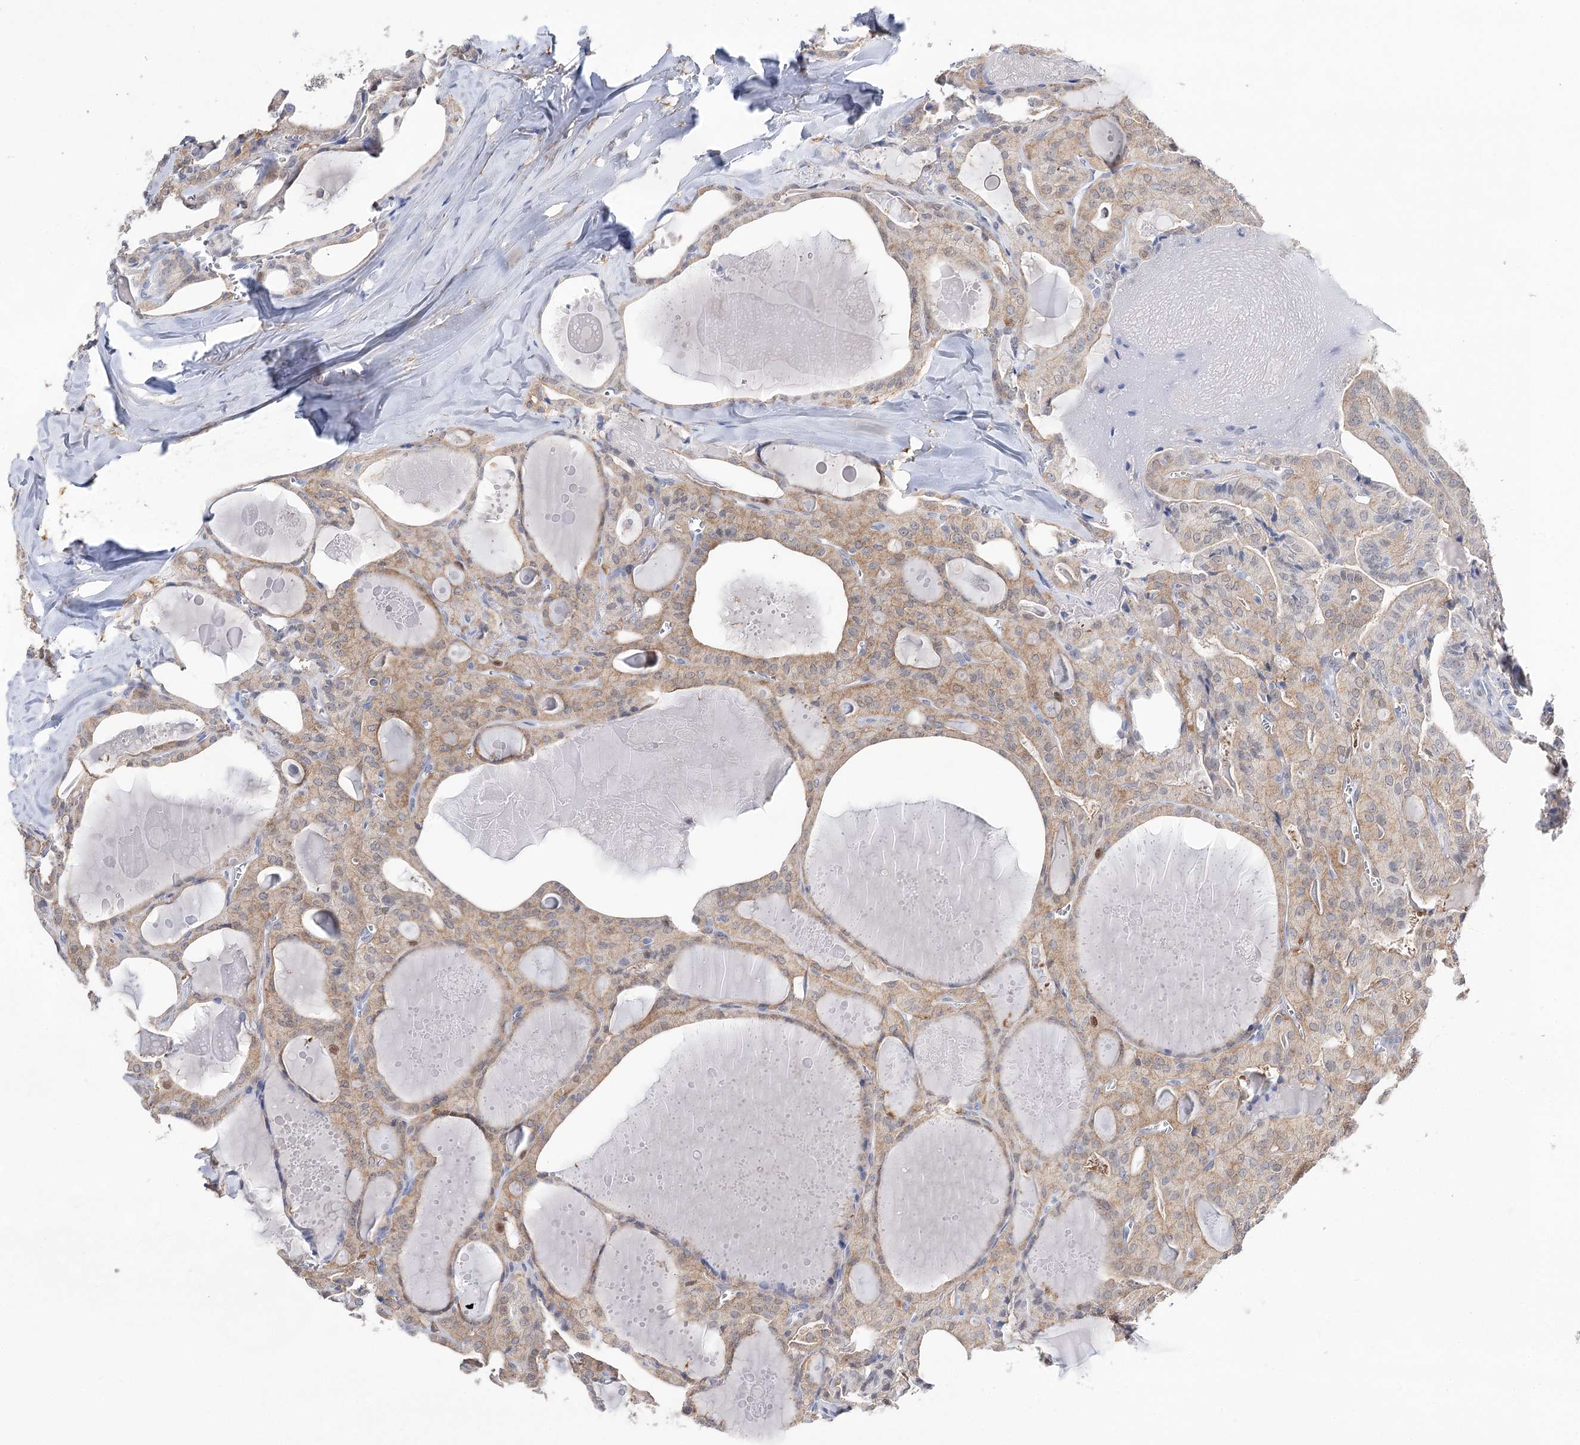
{"staining": {"intensity": "weak", "quantity": ">75%", "location": "cytoplasmic/membranous,nuclear"}, "tissue": "thyroid cancer", "cell_type": "Tumor cells", "image_type": "cancer", "snomed": [{"axis": "morphology", "description": "Papillary adenocarcinoma, NOS"}, {"axis": "topography", "description": "Thyroid gland"}], "caption": "A photomicrograph of human thyroid papillary adenocarcinoma stained for a protein displays weak cytoplasmic/membranous and nuclear brown staining in tumor cells.", "gene": "UGDH", "patient": {"sex": "male", "age": 52}}